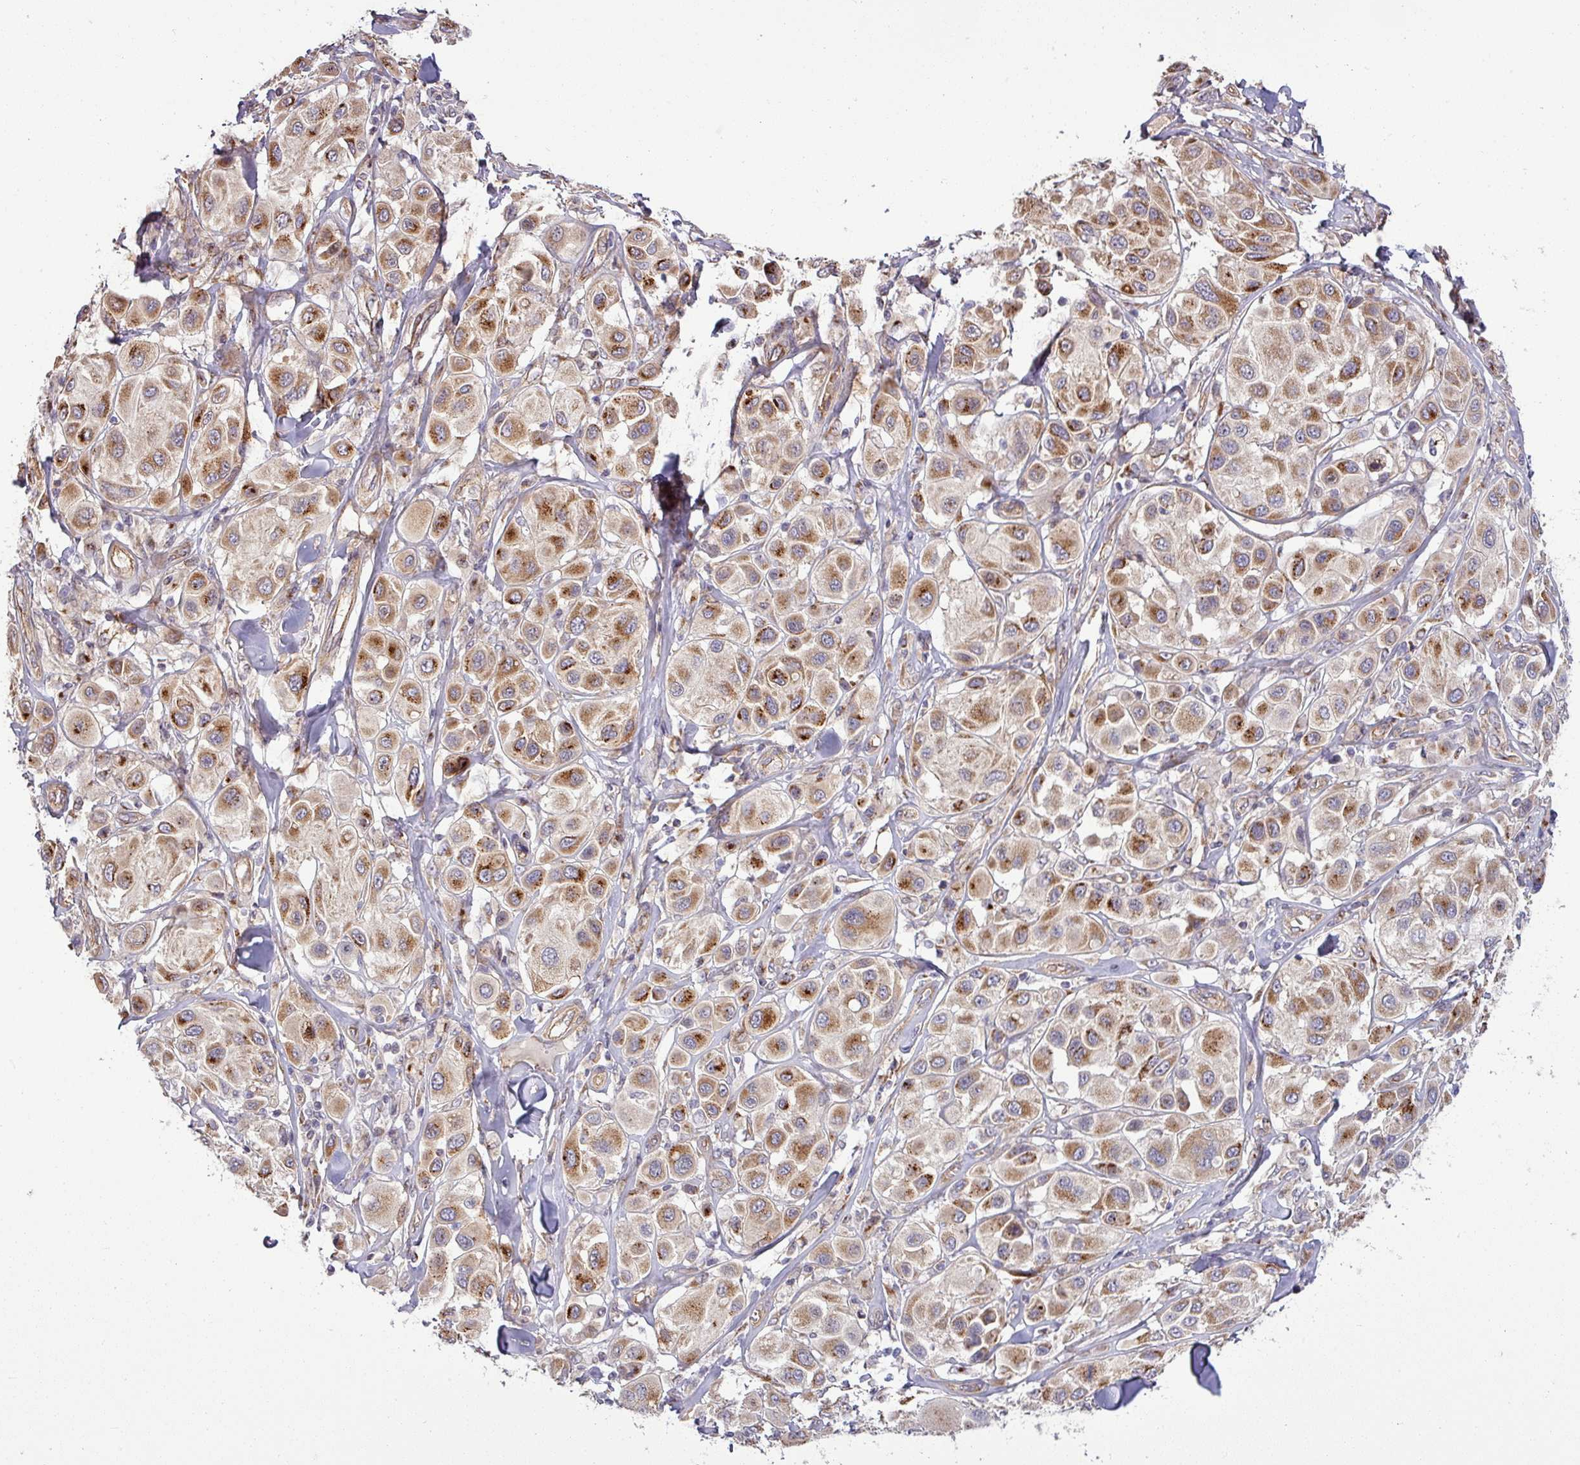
{"staining": {"intensity": "strong", "quantity": ">75%", "location": "cytoplasmic/membranous"}, "tissue": "melanoma", "cell_type": "Tumor cells", "image_type": "cancer", "snomed": [{"axis": "morphology", "description": "Malignant melanoma, Metastatic site"}, {"axis": "topography", "description": "Skin"}], "caption": "This is an image of immunohistochemistry staining of malignant melanoma (metastatic site), which shows strong staining in the cytoplasmic/membranous of tumor cells.", "gene": "TIMMDC1", "patient": {"sex": "male", "age": 41}}